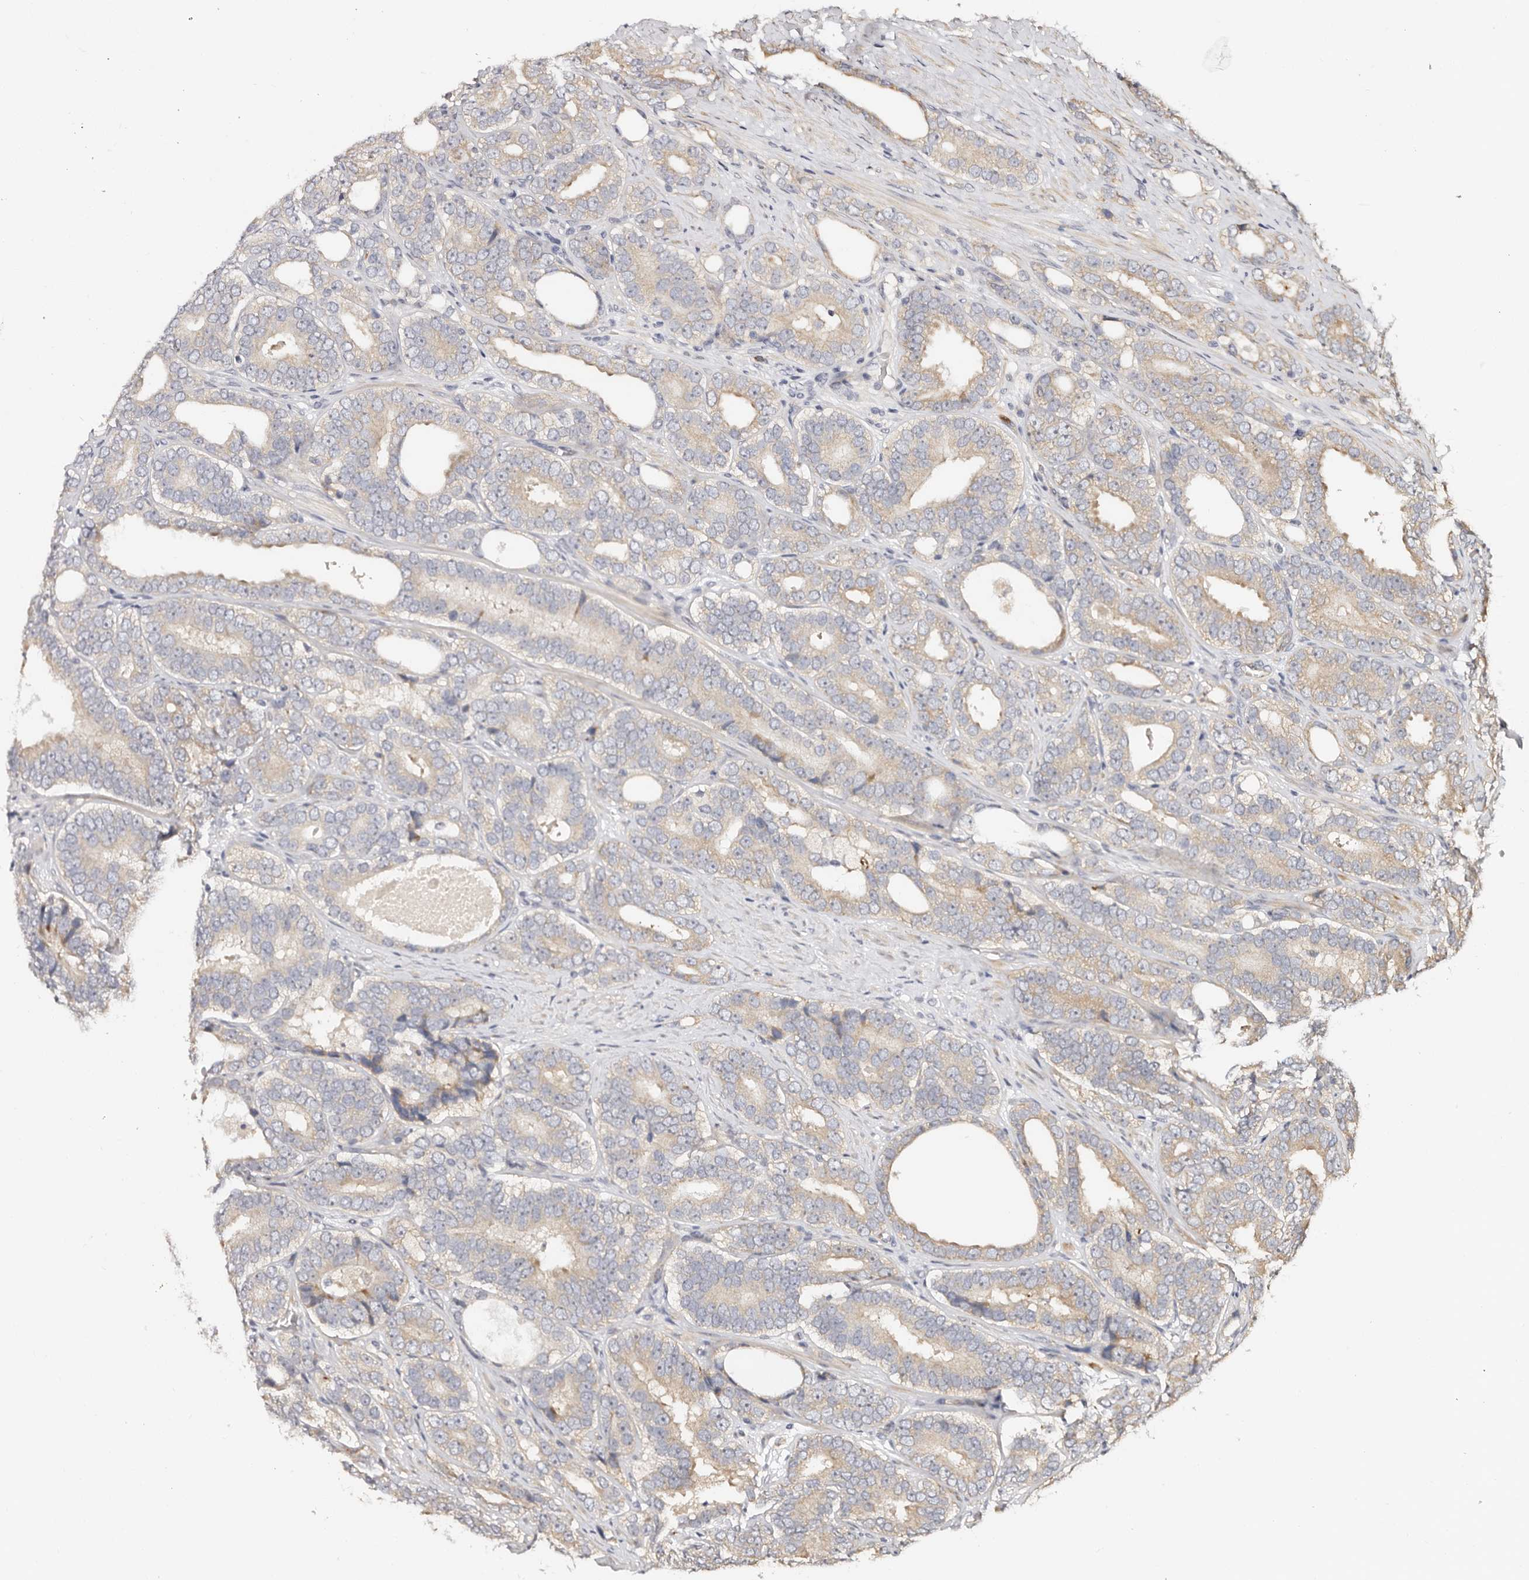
{"staining": {"intensity": "weak", "quantity": "<25%", "location": "cytoplasmic/membranous"}, "tissue": "prostate cancer", "cell_type": "Tumor cells", "image_type": "cancer", "snomed": [{"axis": "morphology", "description": "Adenocarcinoma, High grade"}, {"axis": "topography", "description": "Prostate"}], "caption": "Protein analysis of prostate high-grade adenocarcinoma demonstrates no significant expression in tumor cells.", "gene": "BCL2L15", "patient": {"sex": "male", "age": 56}}